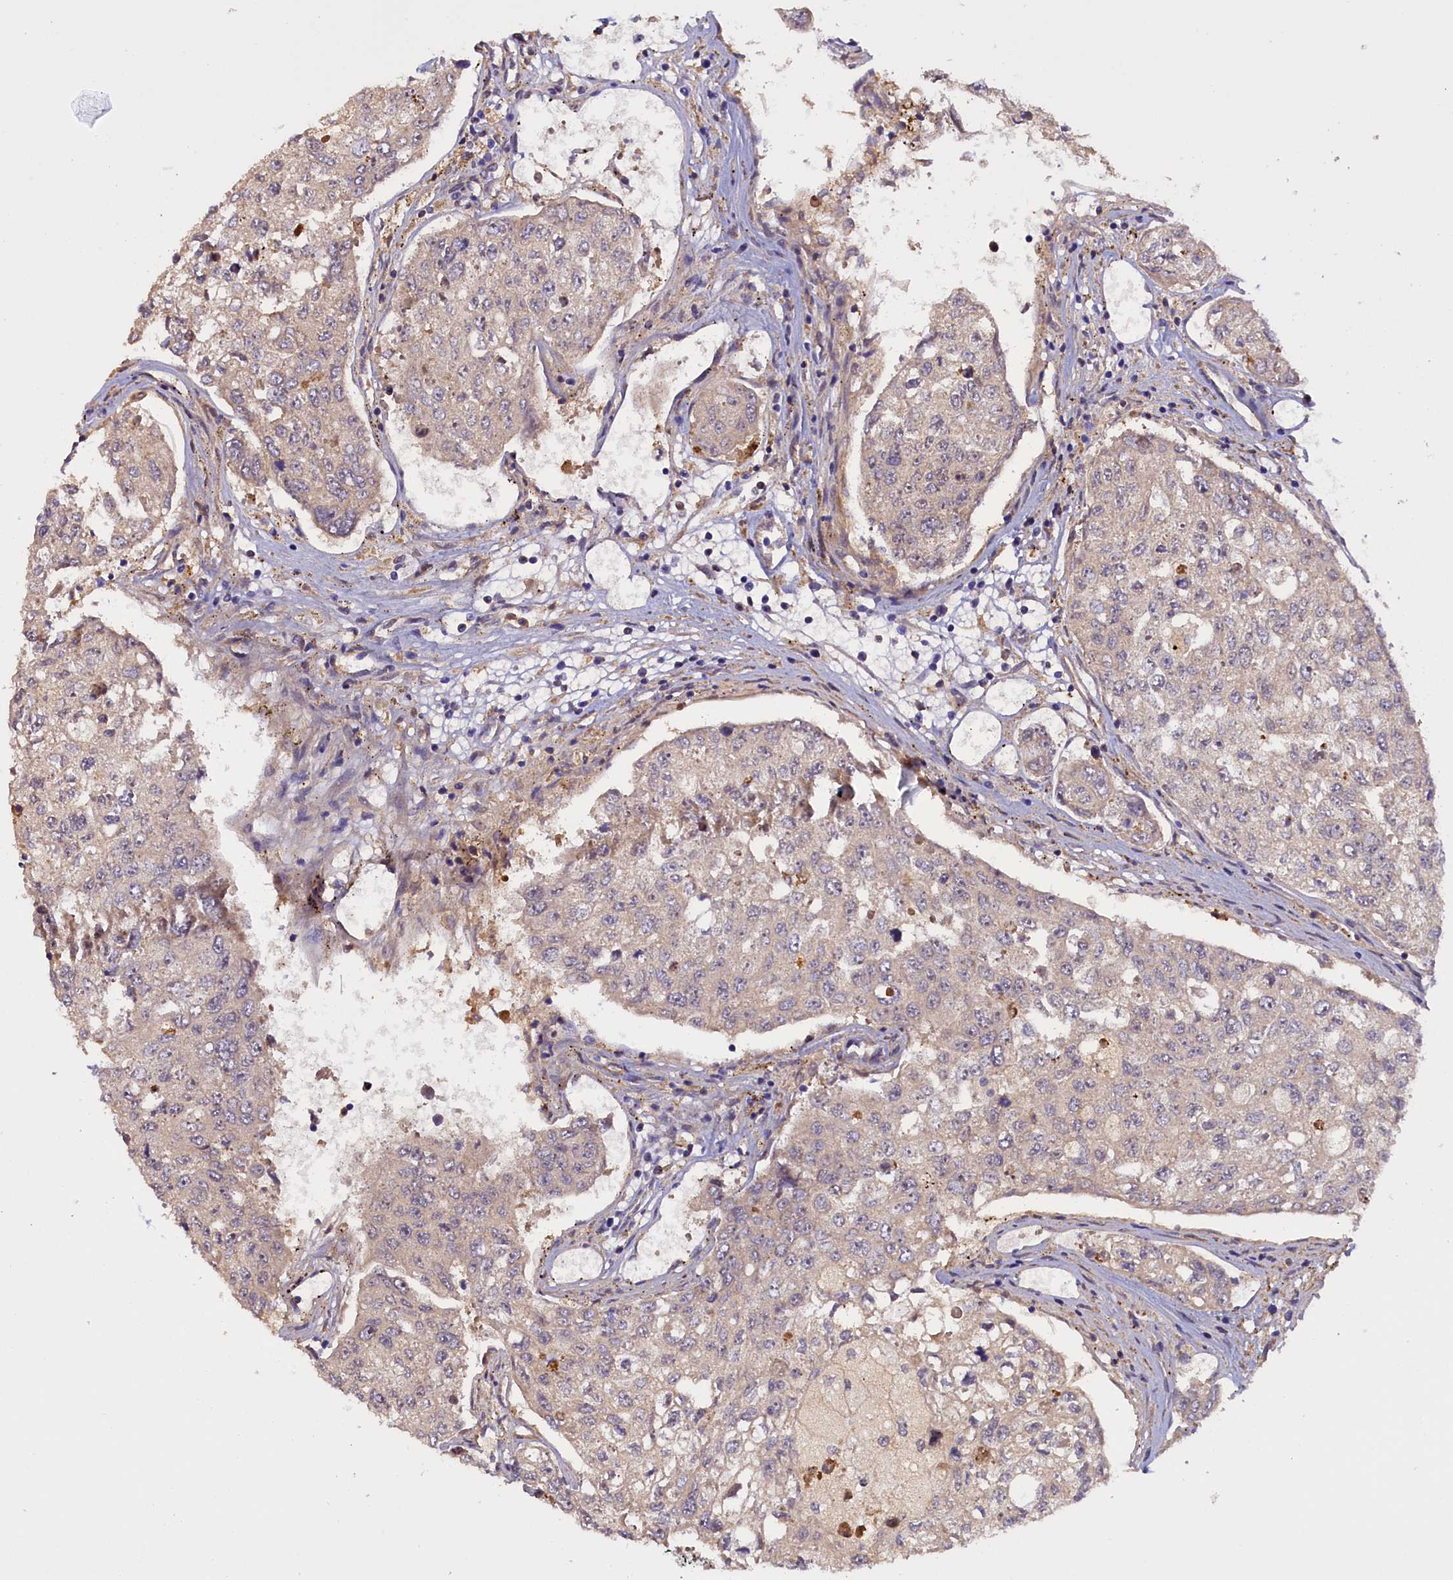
{"staining": {"intensity": "negative", "quantity": "none", "location": "none"}, "tissue": "urothelial cancer", "cell_type": "Tumor cells", "image_type": "cancer", "snomed": [{"axis": "morphology", "description": "Urothelial carcinoma, High grade"}, {"axis": "topography", "description": "Lymph node"}, {"axis": "topography", "description": "Urinary bladder"}], "caption": "Immunohistochemical staining of urothelial cancer exhibits no significant staining in tumor cells.", "gene": "FAM149B1", "patient": {"sex": "male", "age": 51}}